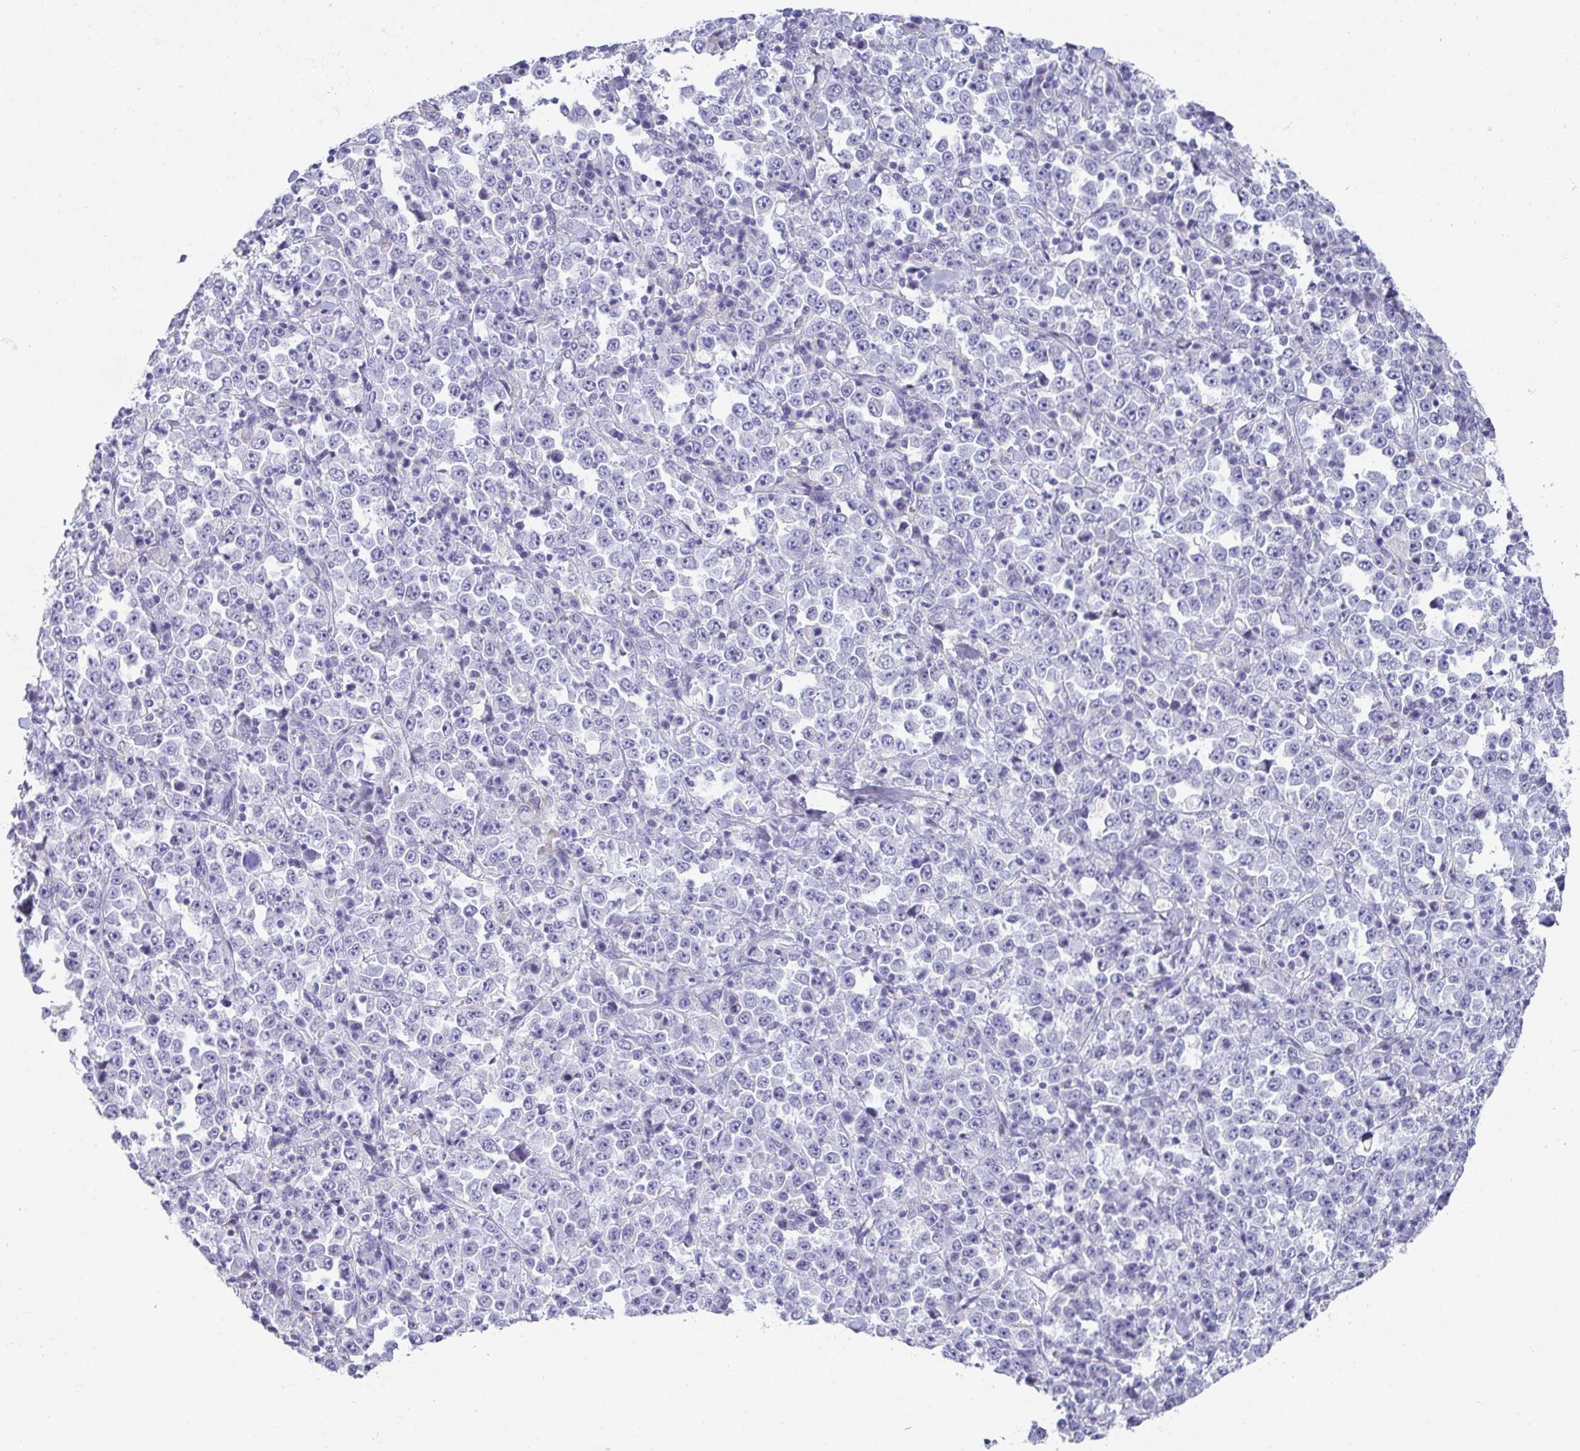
{"staining": {"intensity": "negative", "quantity": "none", "location": "none"}, "tissue": "stomach cancer", "cell_type": "Tumor cells", "image_type": "cancer", "snomed": [{"axis": "morphology", "description": "Normal tissue, NOS"}, {"axis": "morphology", "description": "Adenocarcinoma, NOS"}, {"axis": "topography", "description": "Stomach, upper"}, {"axis": "topography", "description": "Stomach"}], "caption": "Immunohistochemical staining of adenocarcinoma (stomach) shows no significant positivity in tumor cells.", "gene": "CXCR1", "patient": {"sex": "male", "age": 59}}